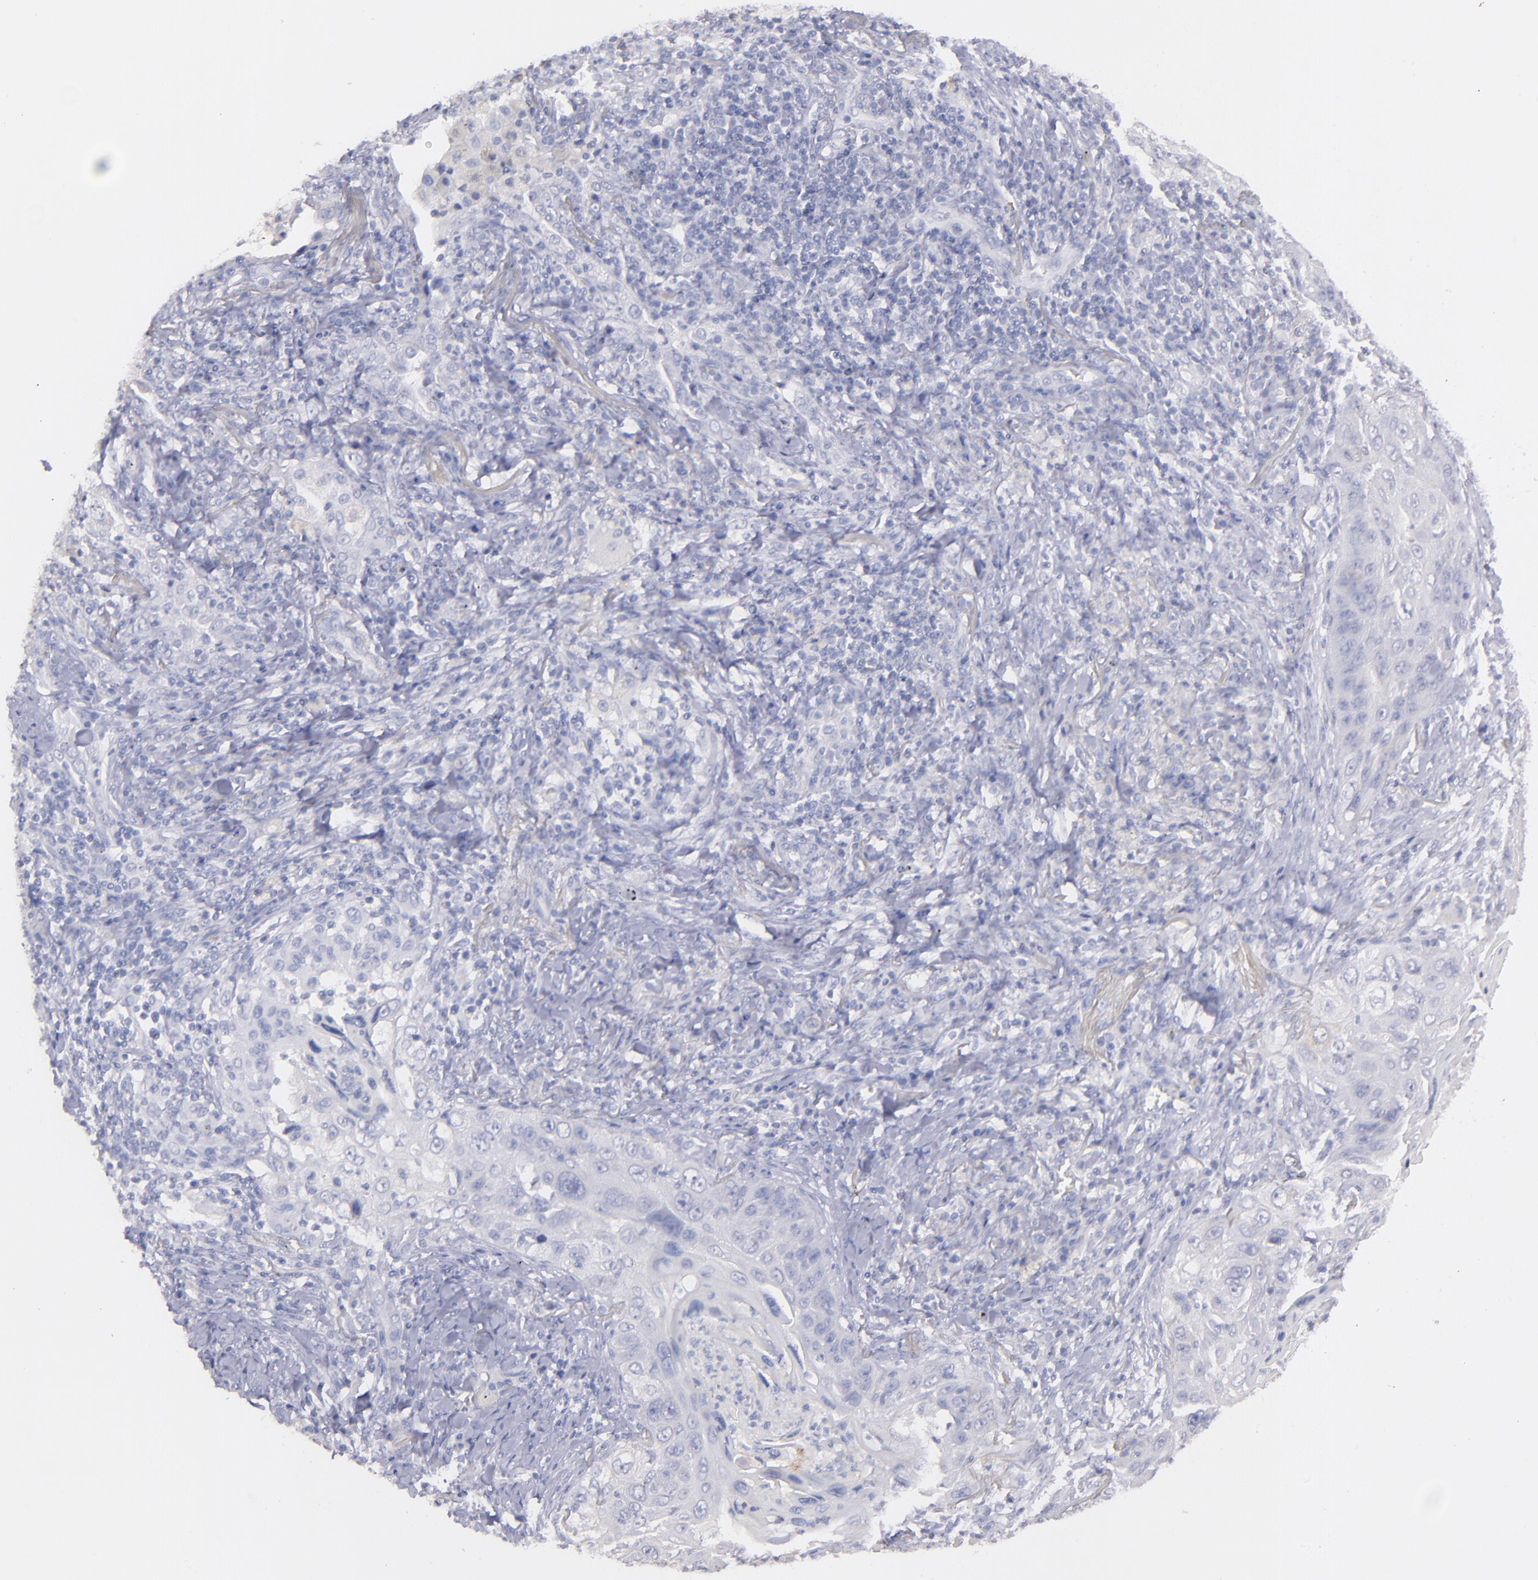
{"staining": {"intensity": "negative", "quantity": "none", "location": "none"}, "tissue": "lung cancer", "cell_type": "Tumor cells", "image_type": "cancer", "snomed": [{"axis": "morphology", "description": "Squamous cell carcinoma, NOS"}, {"axis": "topography", "description": "Lung"}], "caption": "Tumor cells are negative for brown protein staining in lung squamous cell carcinoma.", "gene": "SNAP25", "patient": {"sex": "female", "age": 67}}